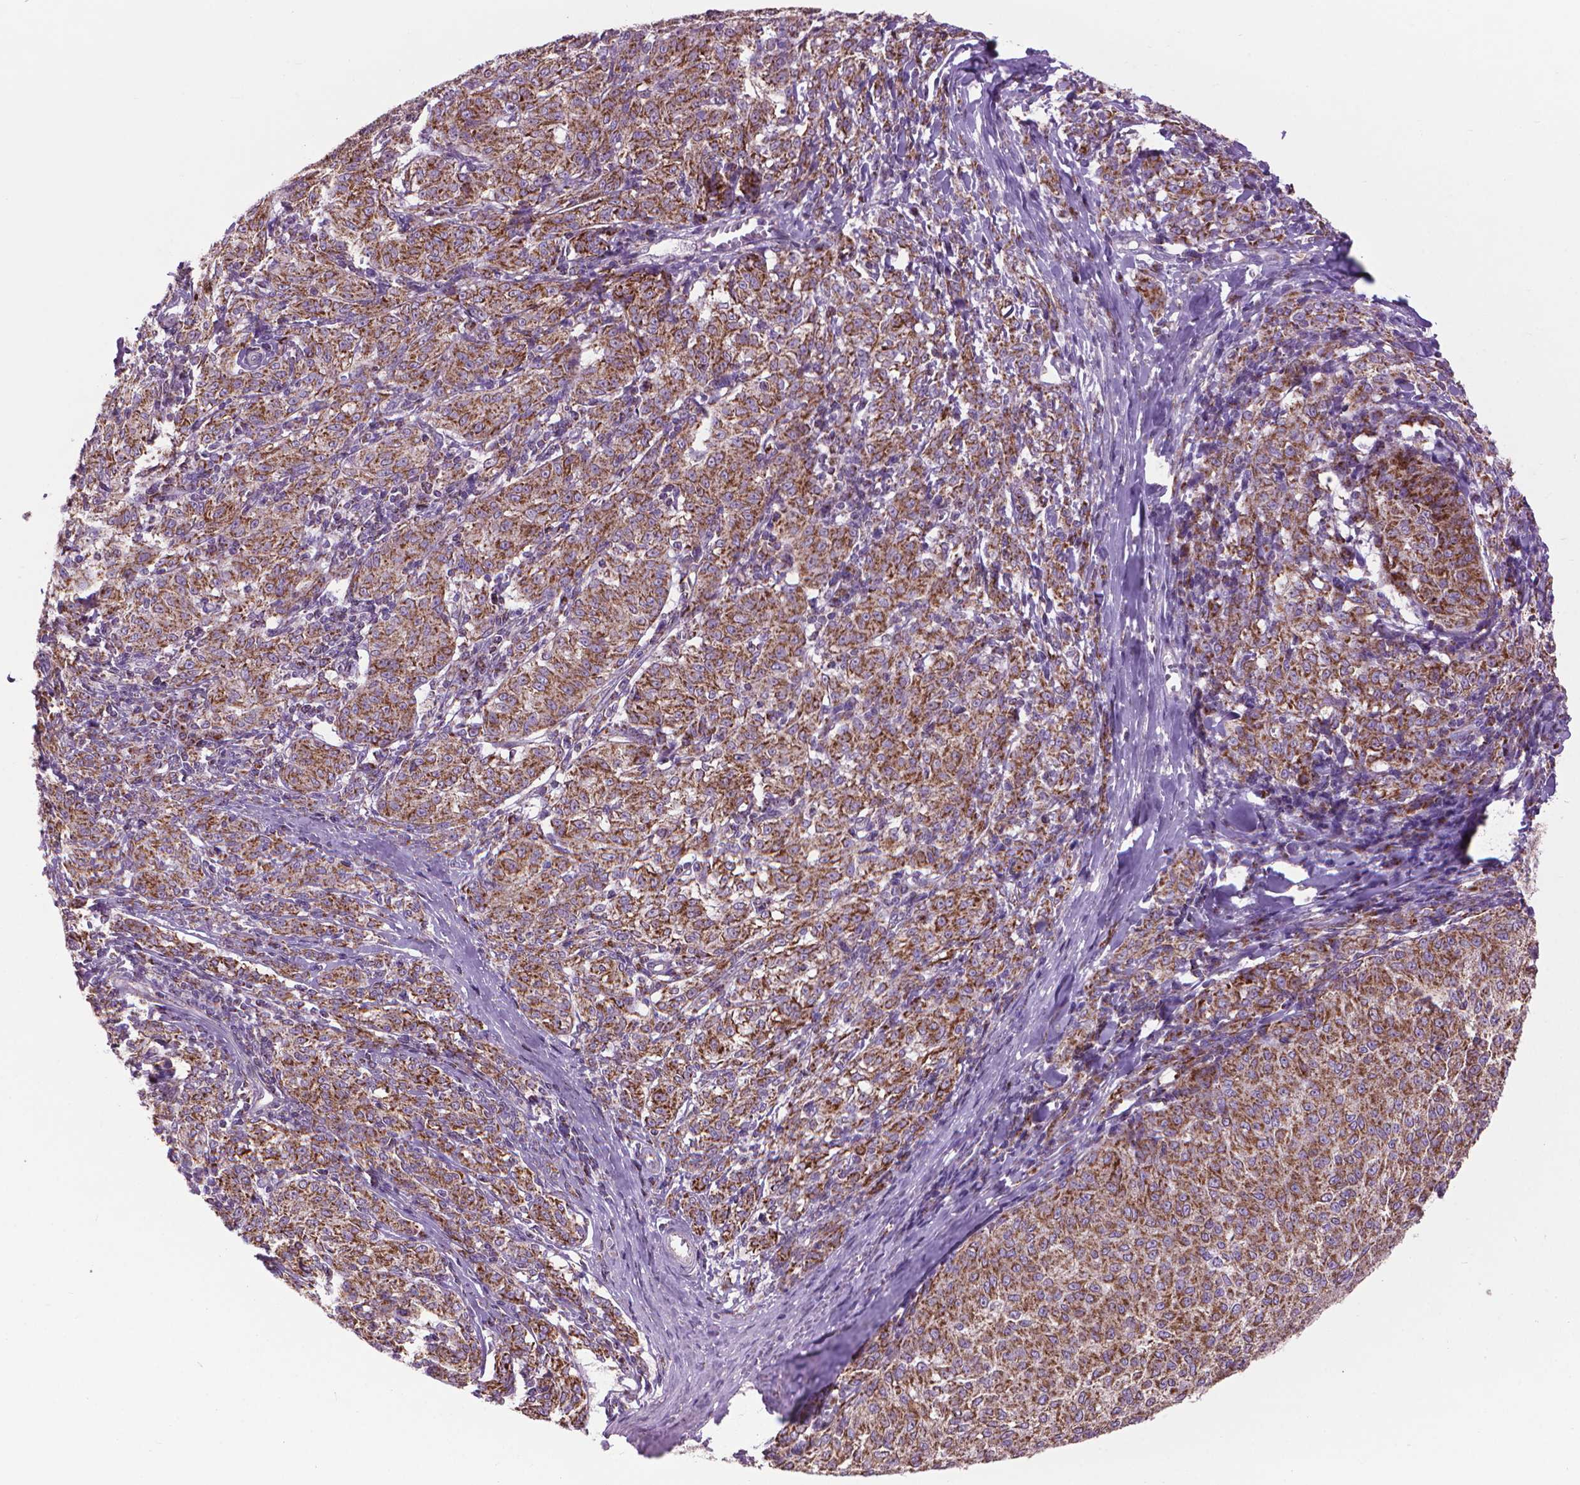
{"staining": {"intensity": "strong", "quantity": ">75%", "location": "cytoplasmic/membranous"}, "tissue": "melanoma", "cell_type": "Tumor cells", "image_type": "cancer", "snomed": [{"axis": "morphology", "description": "Malignant melanoma, NOS"}, {"axis": "topography", "description": "Skin"}], "caption": "About >75% of tumor cells in malignant melanoma show strong cytoplasmic/membranous protein staining as visualized by brown immunohistochemical staining.", "gene": "VDAC1", "patient": {"sex": "female", "age": 72}}